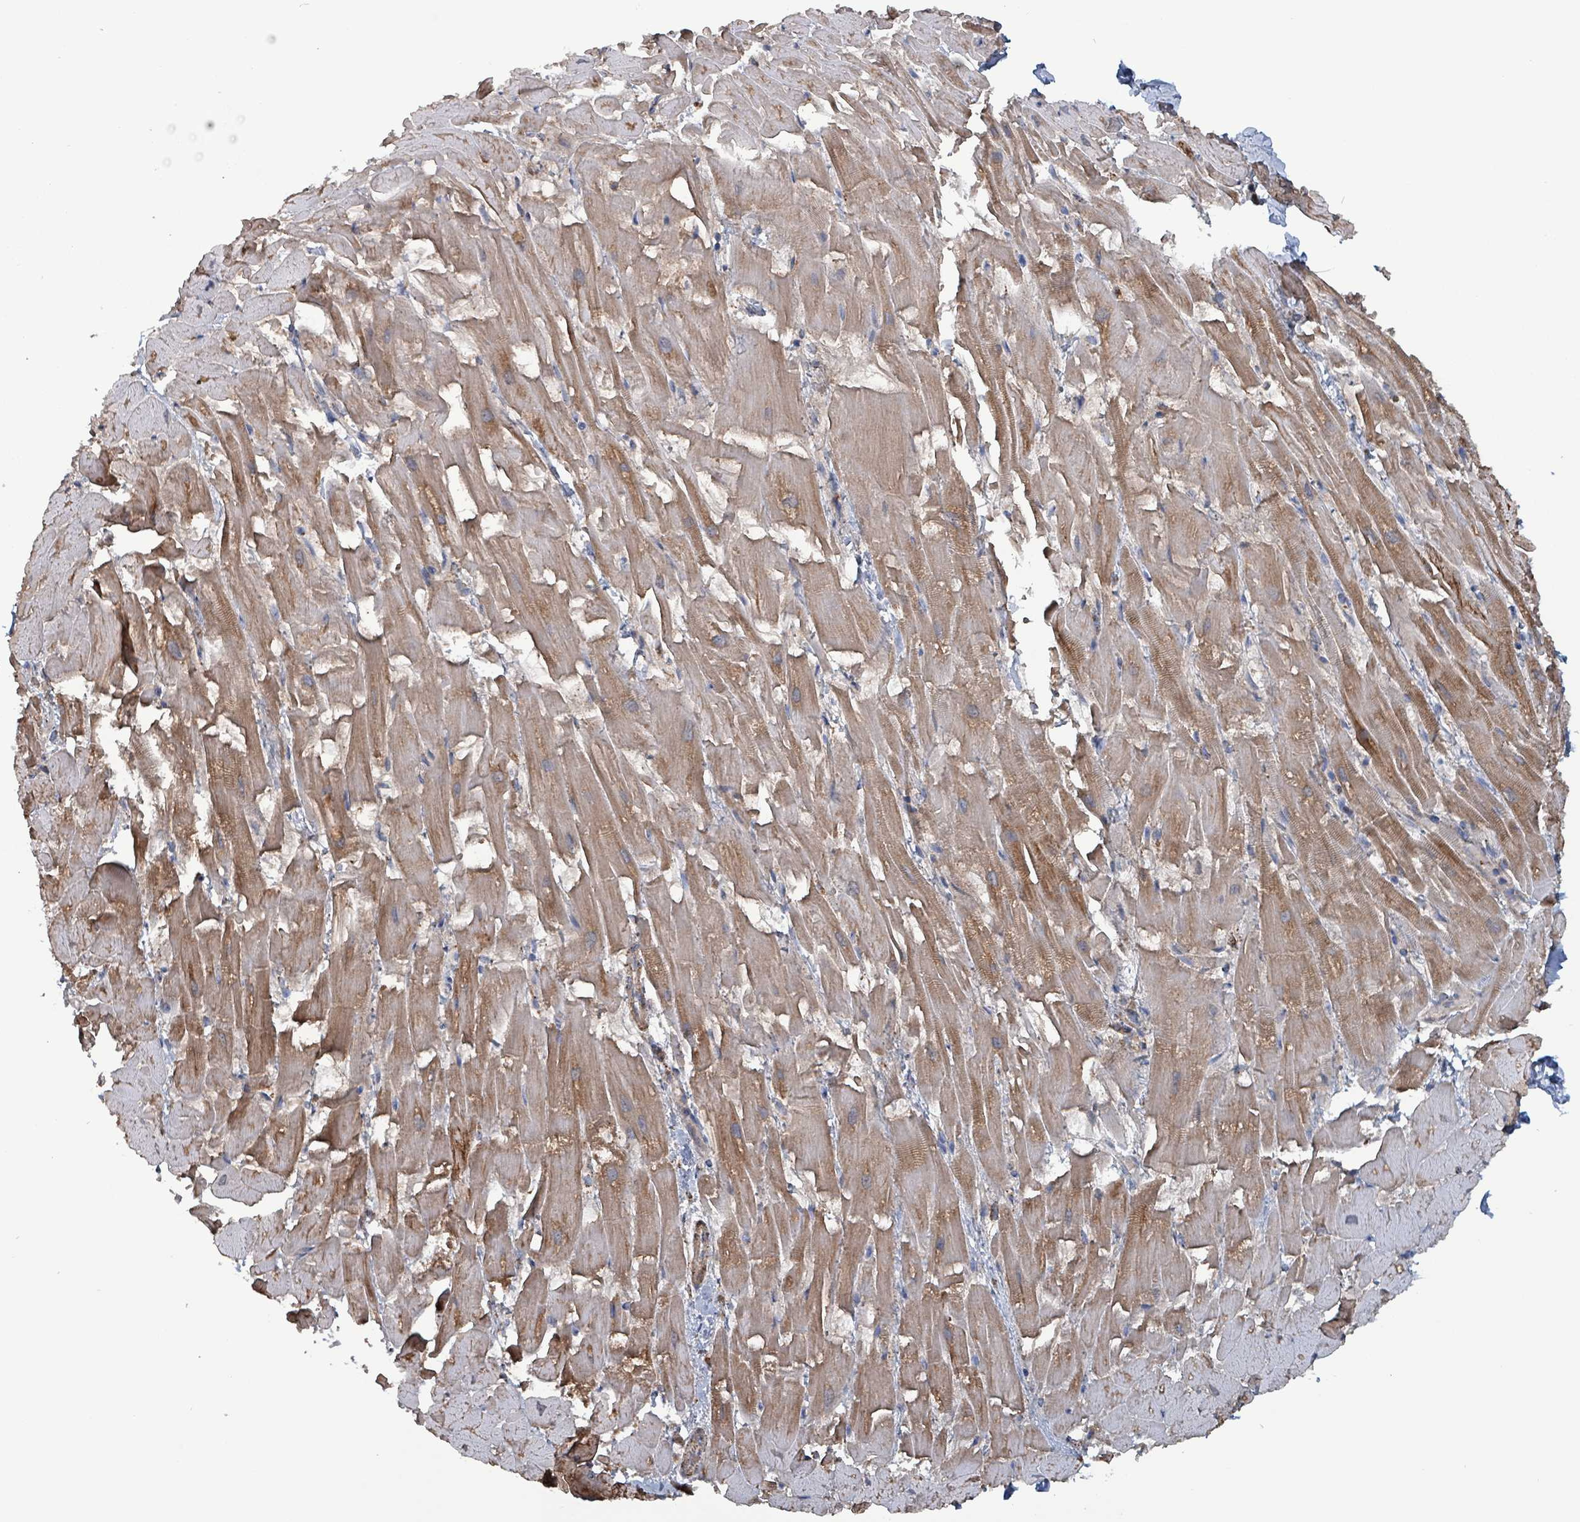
{"staining": {"intensity": "moderate", "quantity": ">75%", "location": "cytoplasmic/membranous"}, "tissue": "heart muscle", "cell_type": "Cardiomyocytes", "image_type": "normal", "snomed": [{"axis": "morphology", "description": "Normal tissue, NOS"}, {"axis": "topography", "description": "Heart"}], "caption": "Protein staining shows moderate cytoplasmic/membranous expression in about >75% of cardiomyocytes in normal heart muscle.", "gene": "IDH3B", "patient": {"sex": "male", "age": 37}}